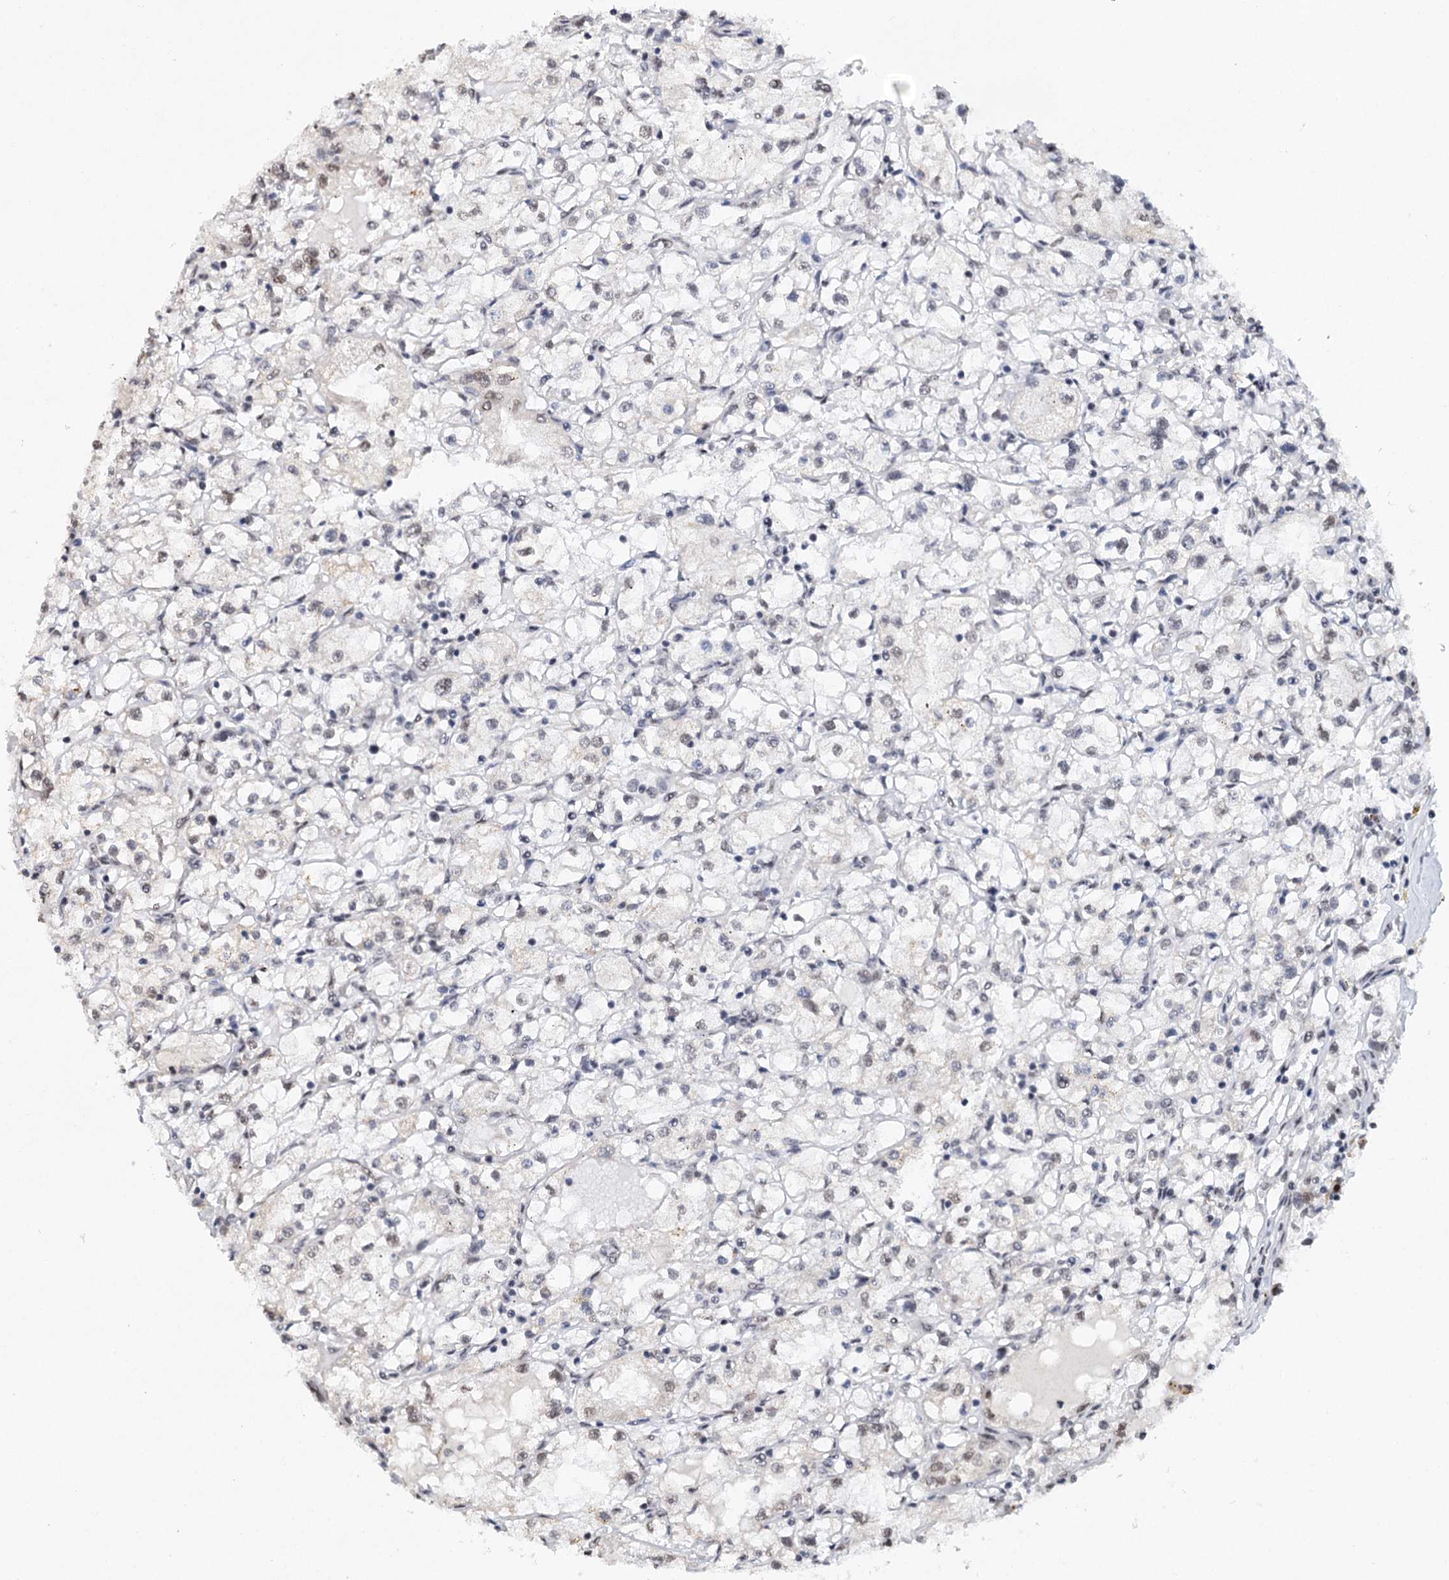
{"staining": {"intensity": "weak", "quantity": "<25%", "location": "nuclear"}, "tissue": "renal cancer", "cell_type": "Tumor cells", "image_type": "cancer", "snomed": [{"axis": "morphology", "description": "Adenocarcinoma, NOS"}, {"axis": "topography", "description": "Kidney"}], "caption": "Image shows no protein staining in tumor cells of renal cancer (adenocarcinoma) tissue.", "gene": "MATR3", "patient": {"sex": "male", "age": 56}}